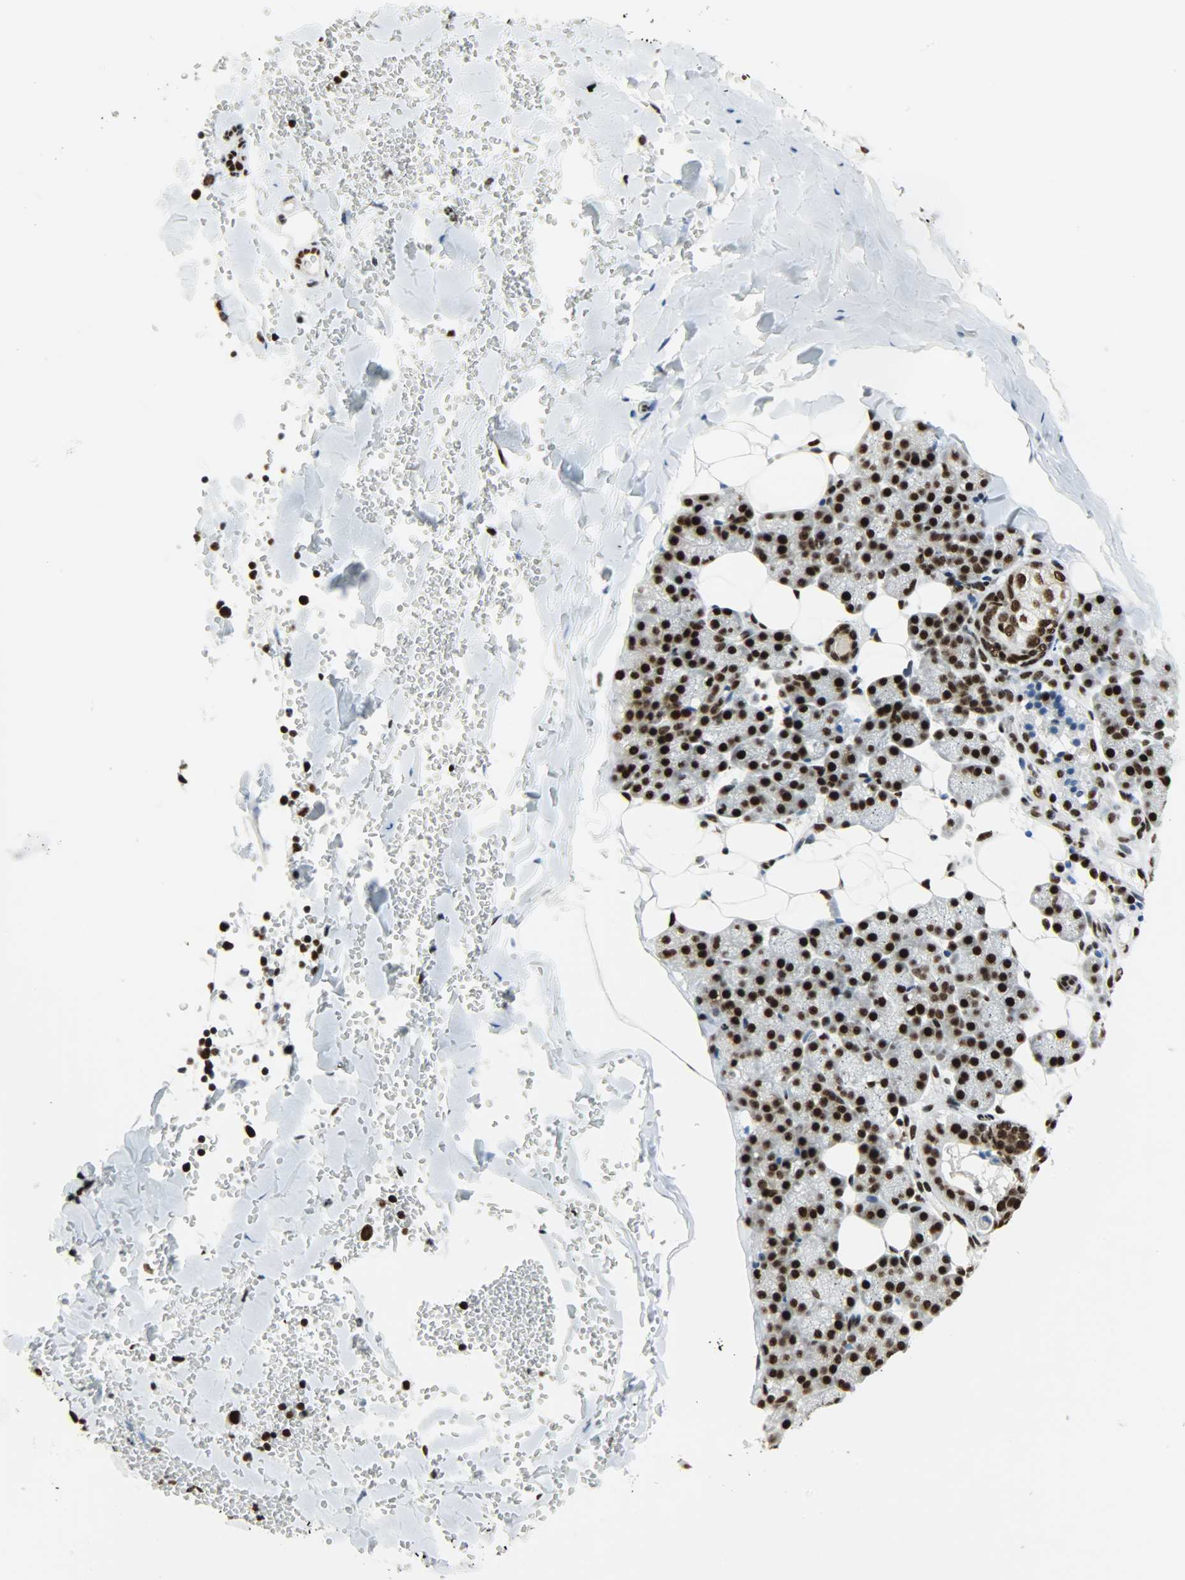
{"staining": {"intensity": "strong", "quantity": ">75%", "location": "nuclear"}, "tissue": "salivary gland", "cell_type": "Glandular cells", "image_type": "normal", "snomed": [{"axis": "morphology", "description": "Normal tissue, NOS"}, {"axis": "topography", "description": "Lymph node"}, {"axis": "topography", "description": "Salivary gland"}], "caption": "Protein staining demonstrates strong nuclear positivity in approximately >75% of glandular cells in unremarkable salivary gland. The staining was performed using DAB (3,3'-diaminobenzidine) to visualize the protein expression in brown, while the nuclei were stained in blue with hematoxylin (Magnification: 20x).", "gene": "SNRPA", "patient": {"sex": "male", "age": 8}}